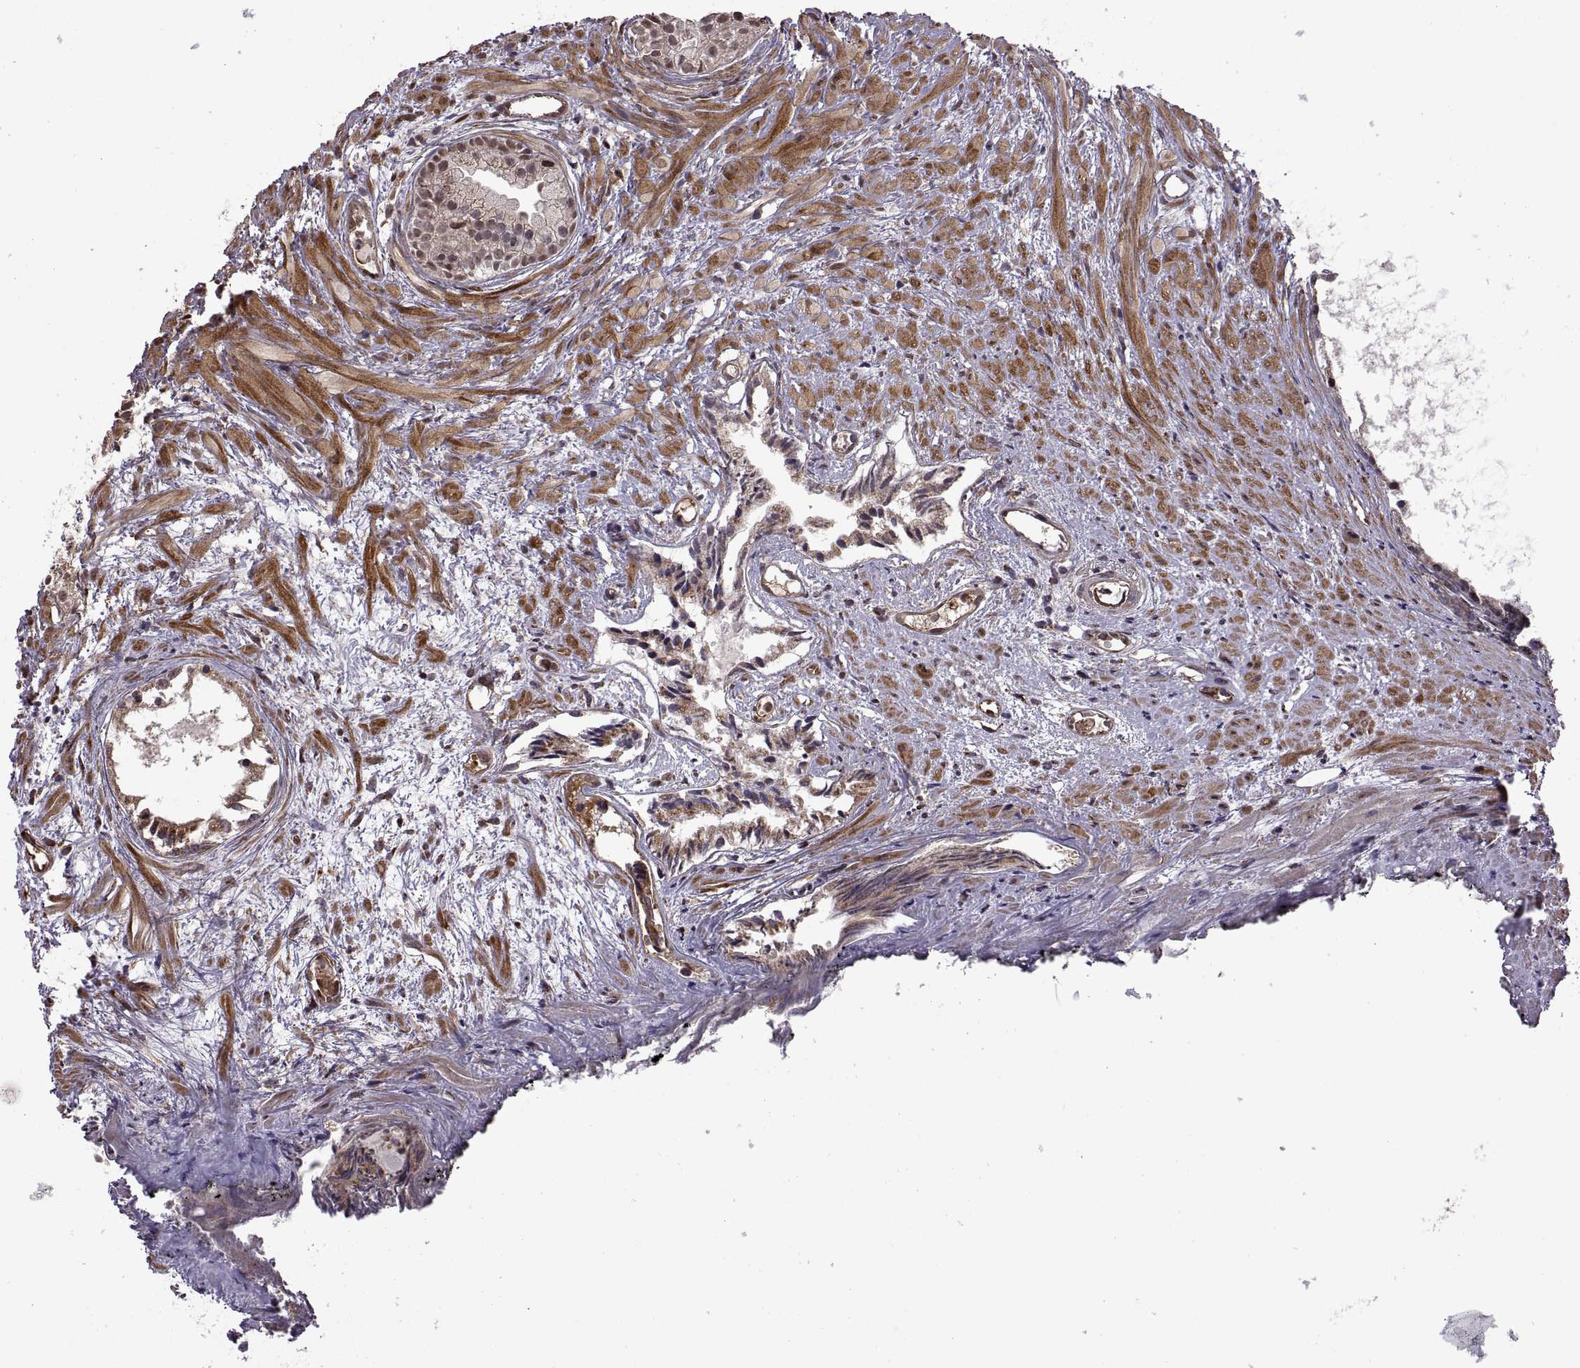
{"staining": {"intensity": "moderate", "quantity": ">75%", "location": "cytoplasmic/membranous"}, "tissue": "prostate cancer", "cell_type": "Tumor cells", "image_type": "cancer", "snomed": [{"axis": "morphology", "description": "Adenocarcinoma, High grade"}, {"axis": "topography", "description": "Prostate"}], "caption": "Brown immunohistochemical staining in human prostate high-grade adenocarcinoma reveals moderate cytoplasmic/membranous positivity in about >75% of tumor cells. (DAB IHC with brightfield microscopy, high magnification).", "gene": "ARRB1", "patient": {"sex": "male", "age": 79}}